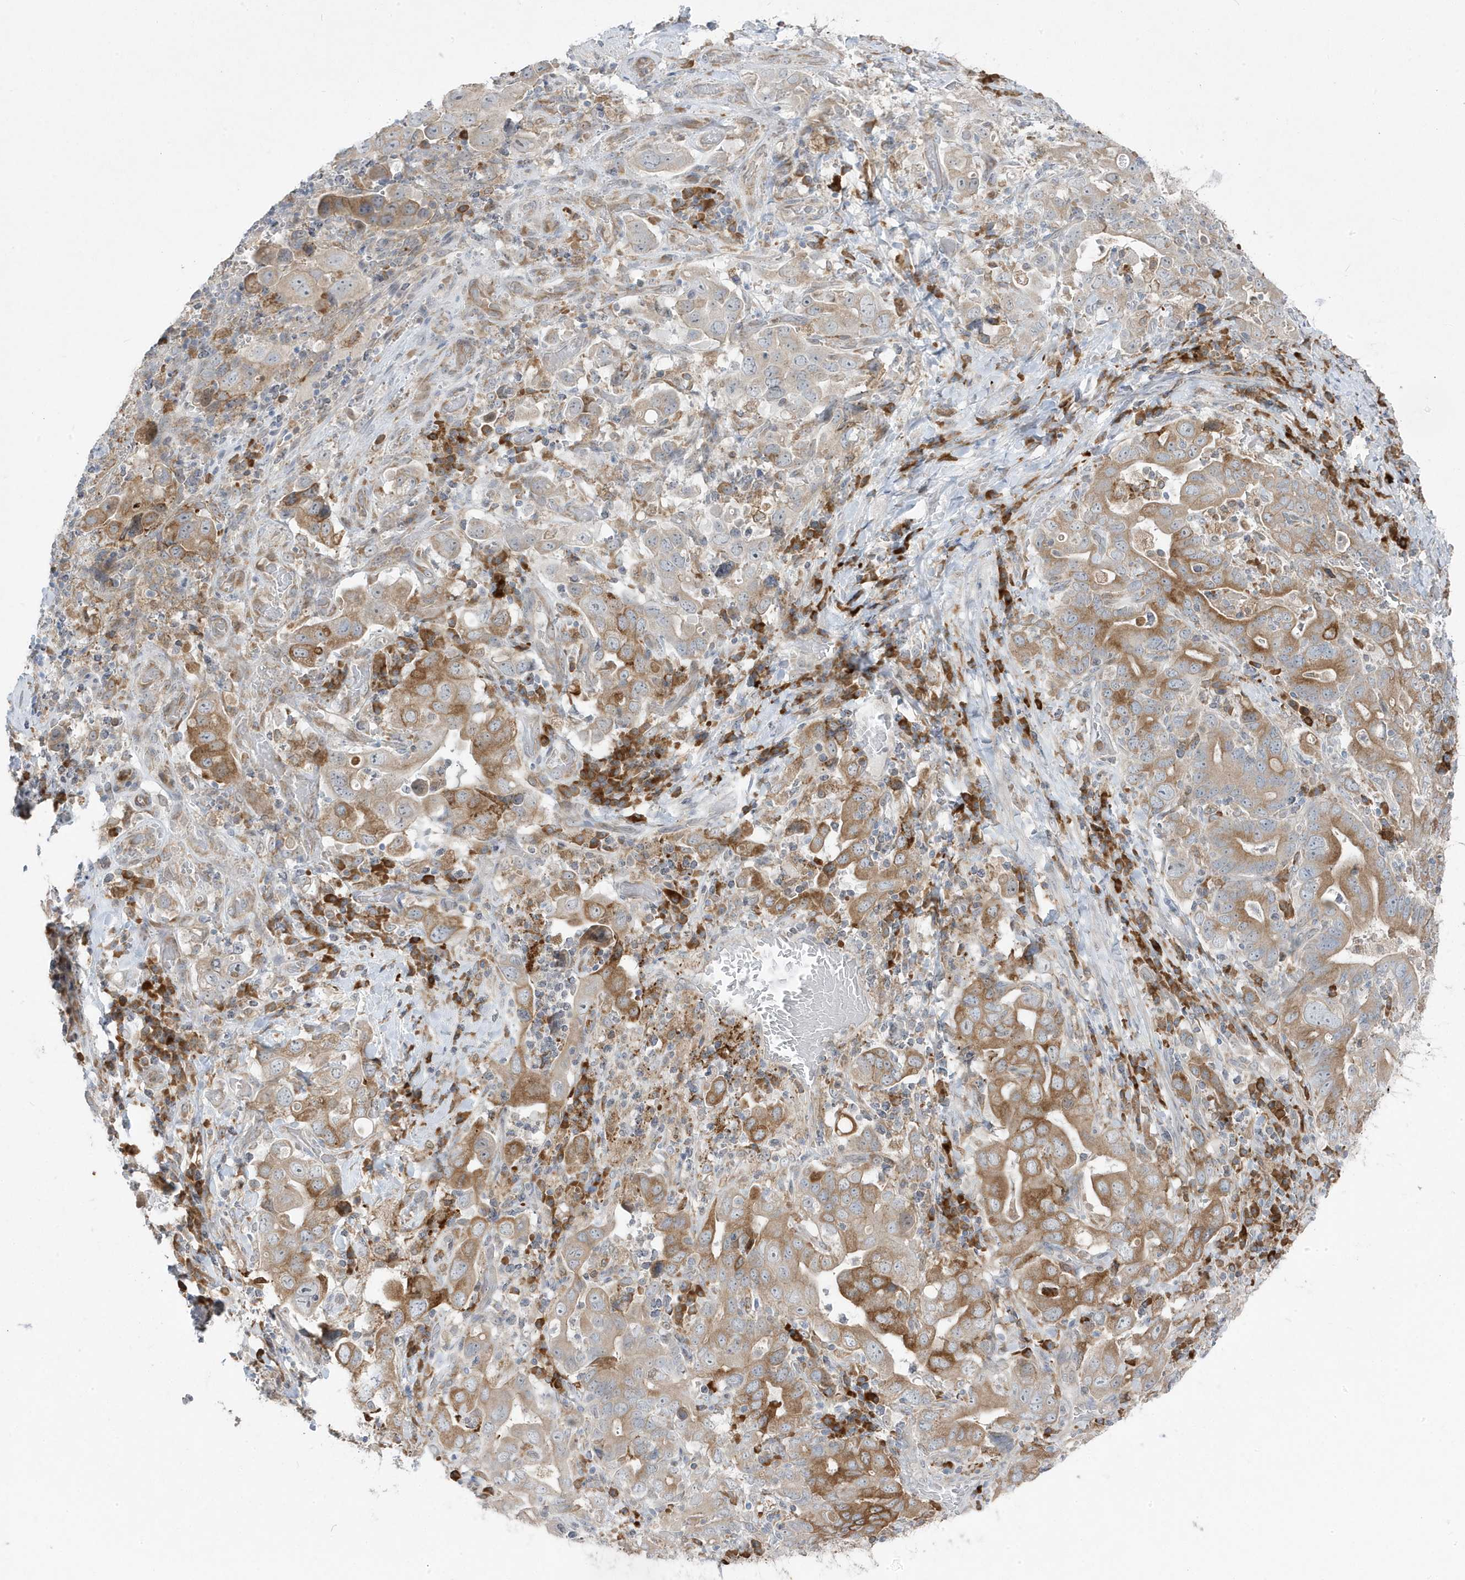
{"staining": {"intensity": "strong", "quantity": "25%-75%", "location": "cytoplasmic/membranous"}, "tissue": "stomach cancer", "cell_type": "Tumor cells", "image_type": "cancer", "snomed": [{"axis": "morphology", "description": "Adenocarcinoma, NOS"}, {"axis": "topography", "description": "Stomach, upper"}], "caption": "Stomach adenocarcinoma tissue reveals strong cytoplasmic/membranous positivity in about 25%-75% of tumor cells, visualized by immunohistochemistry.", "gene": "ZNF654", "patient": {"sex": "male", "age": 62}}